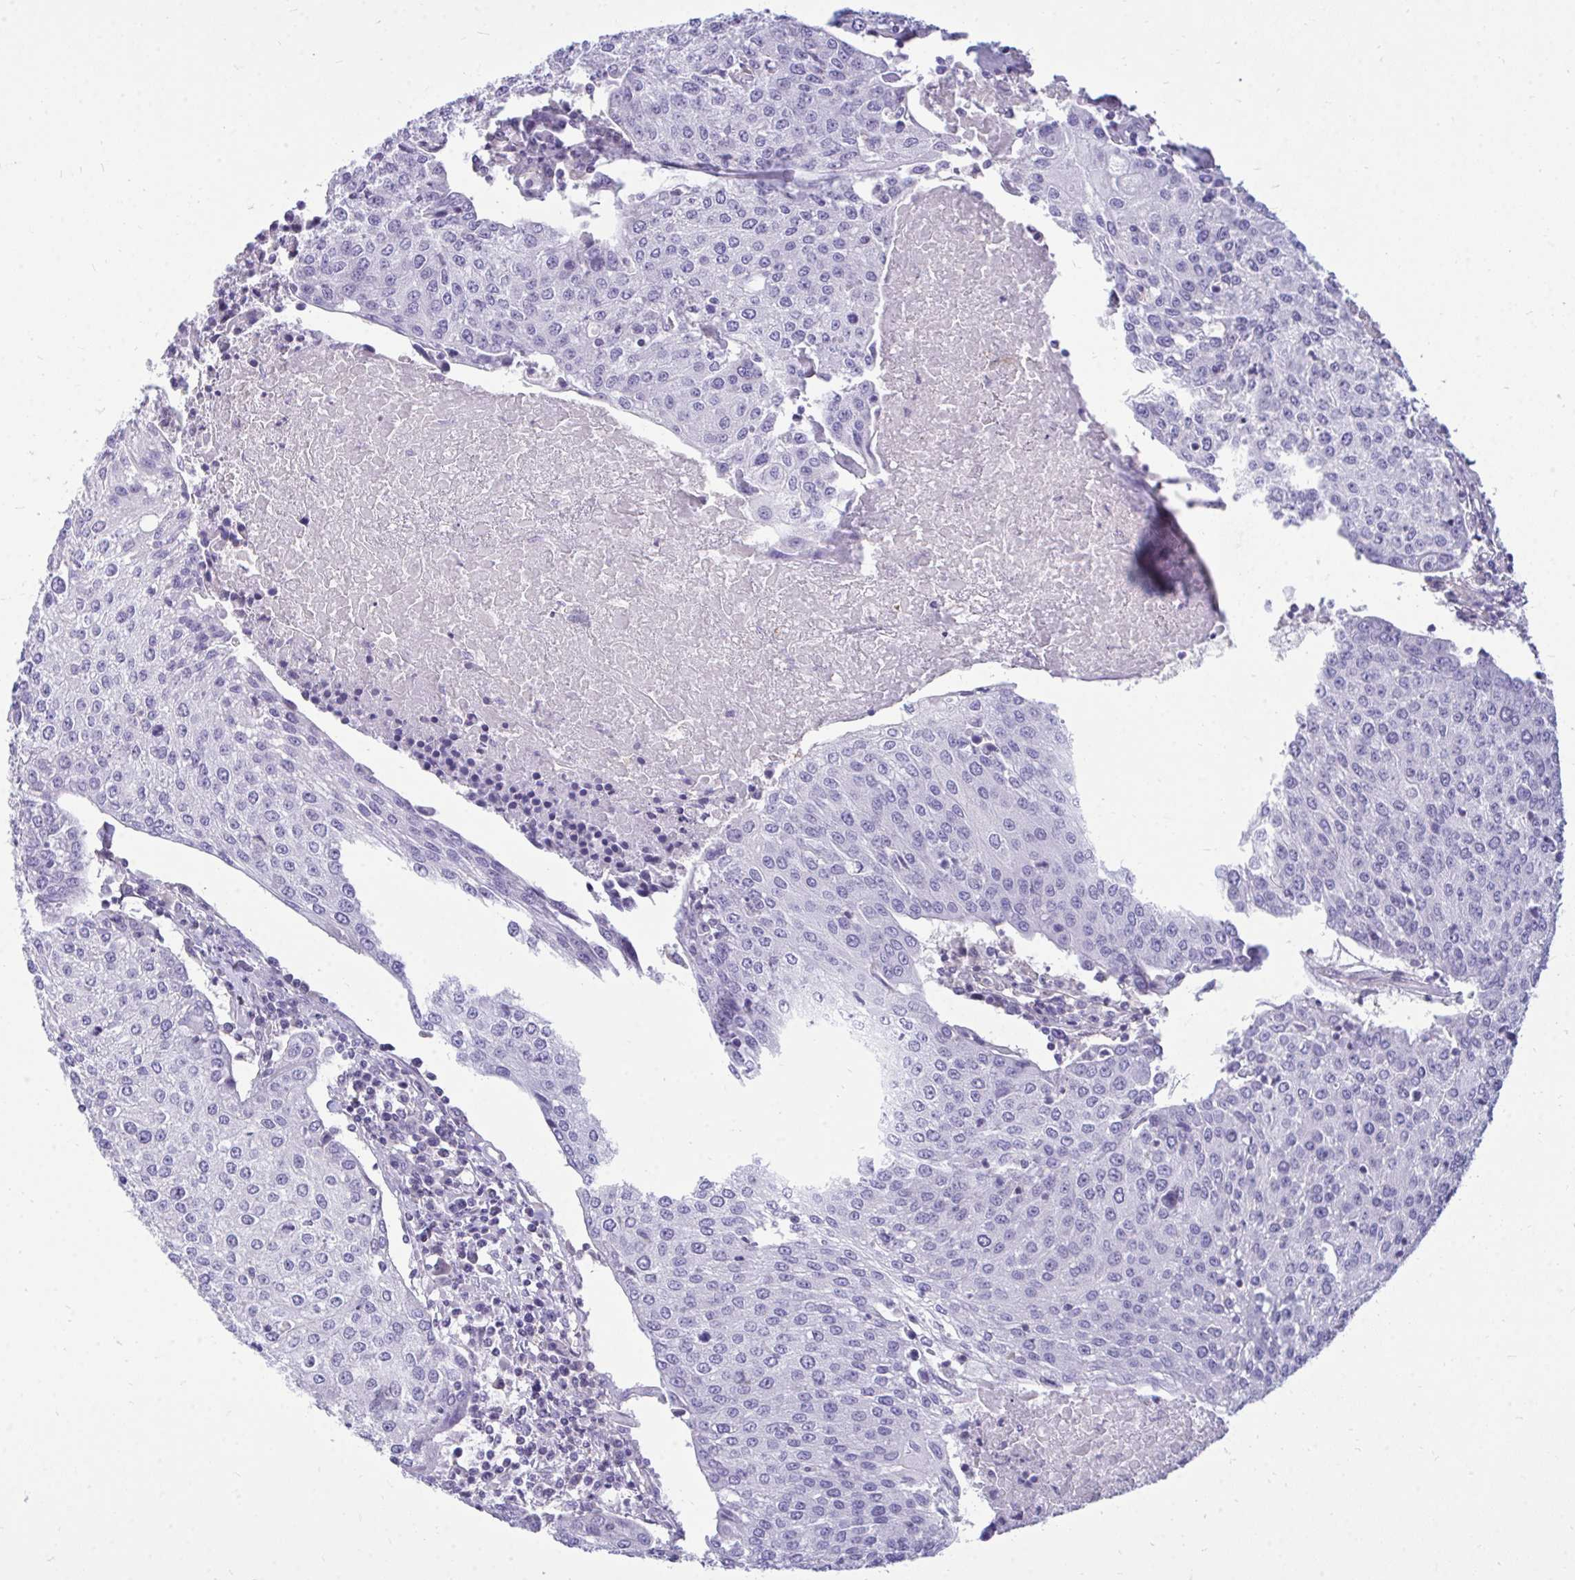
{"staining": {"intensity": "negative", "quantity": "none", "location": "none"}, "tissue": "urothelial cancer", "cell_type": "Tumor cells", "image_type": "cancer", "snomed": [{"axis": "morphology", "description": "Urothelial carcinoma, High grade"}, {"axis": "topography", "description": "Urinary bladder"}], "caption": "Human urothelial cancer stained for a protein using immunohistochemistry (IHC) shows no expression in tumor cells.", "gene": "FABP3", "patient": {"sex": "female", "age": 85}}